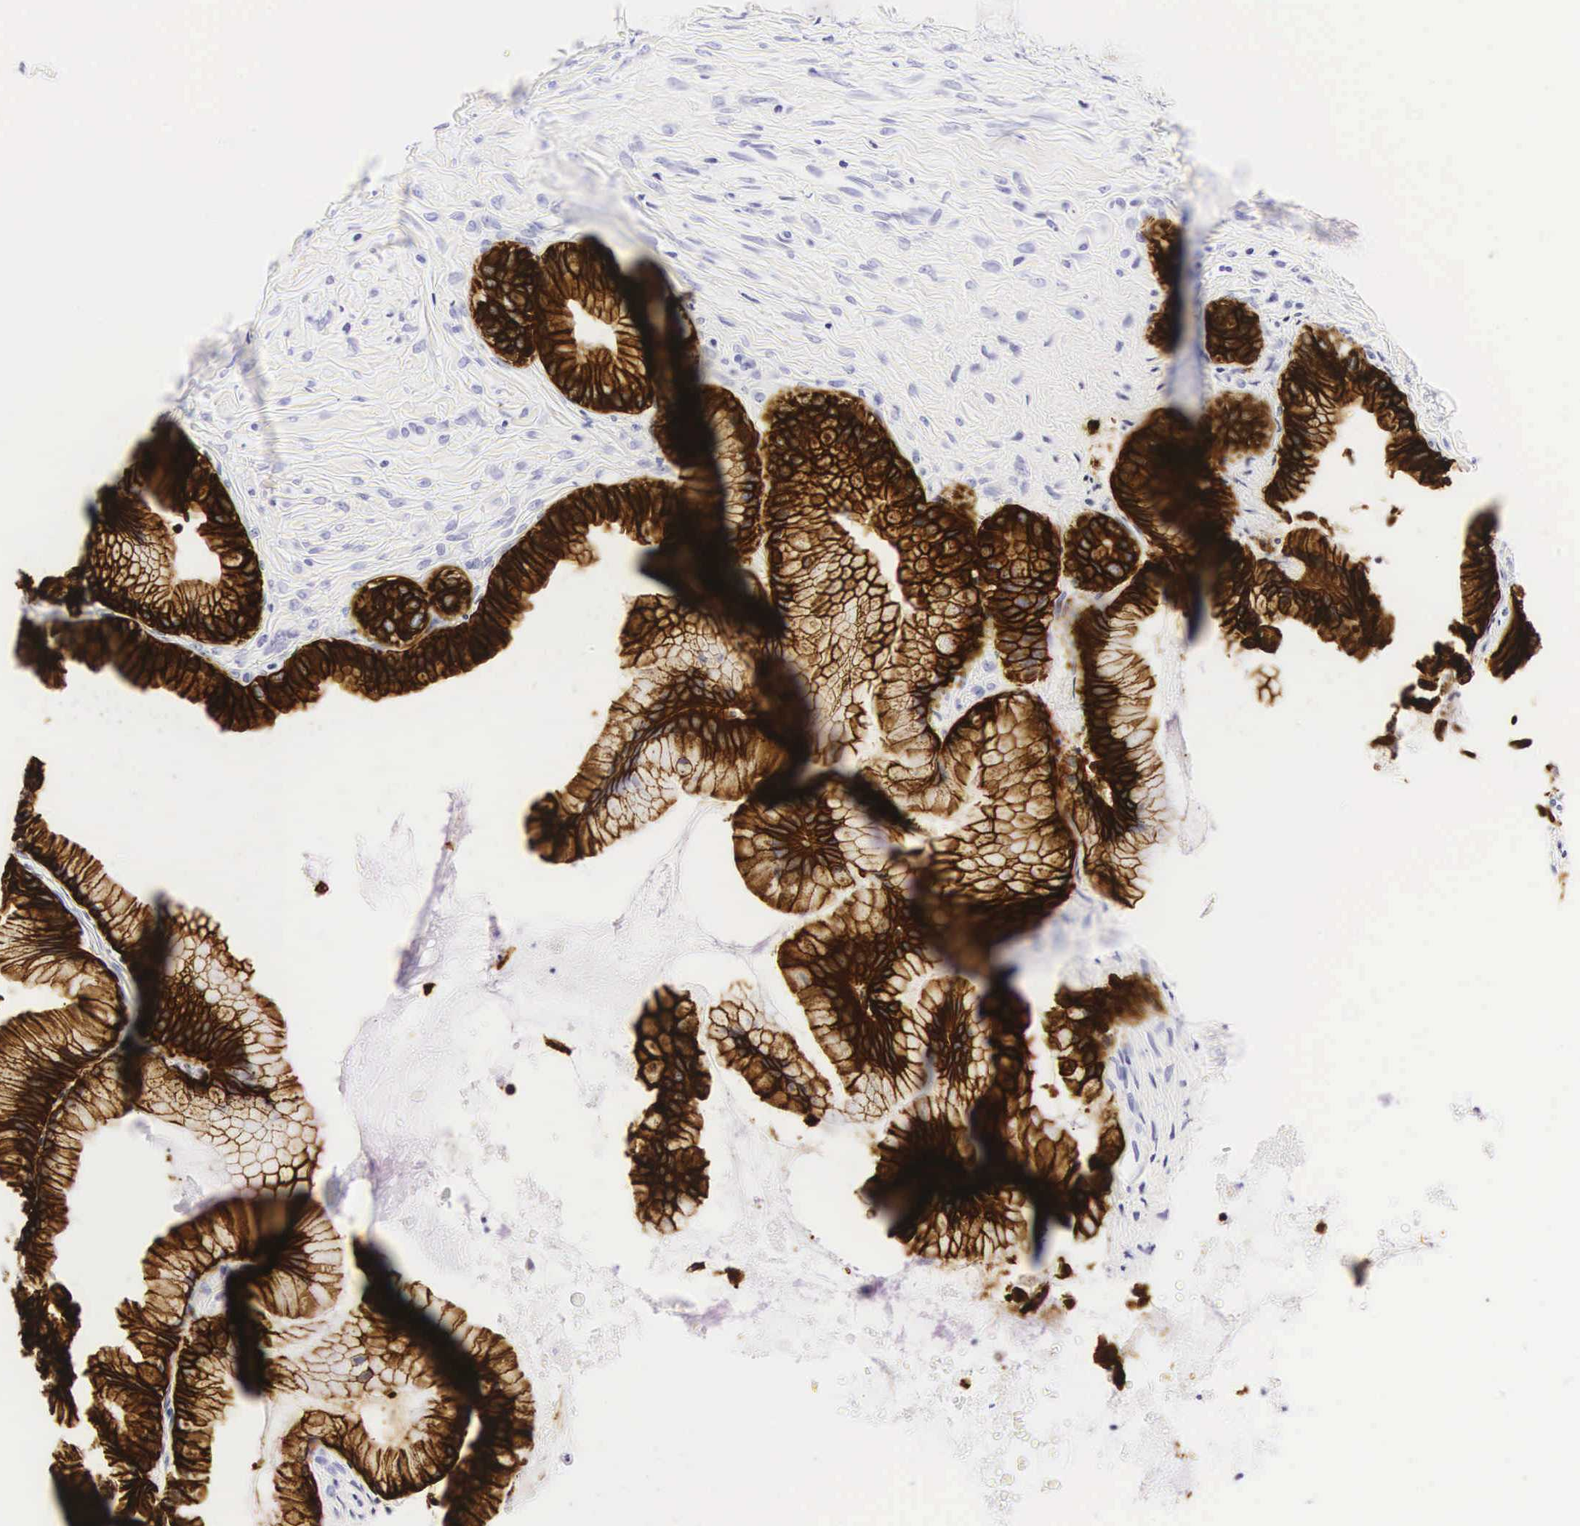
{"staining": {"intensity": "strong", "quantity": ">75%", "location": "cytoplasmic/membranous"}, "tissue": "ovarian cancer", "cell_type": "Tumor cells", "image_type": "cancer", "snomed": [{"axis": "morphology", "description": "Cystadenocarcinoma, mucinous, NOS"}, {"axis": "topography", "description": "Ovary"}], "caption": "Human mucinous cystadenocarcinoma (ovarian) stained for a protein (brown) reveals strong cytoplasmic/membranous positive expression in approximately >75% of tumor cells.", "gene": "KRT18", "patient": {"sex": "female", "age": 41}}